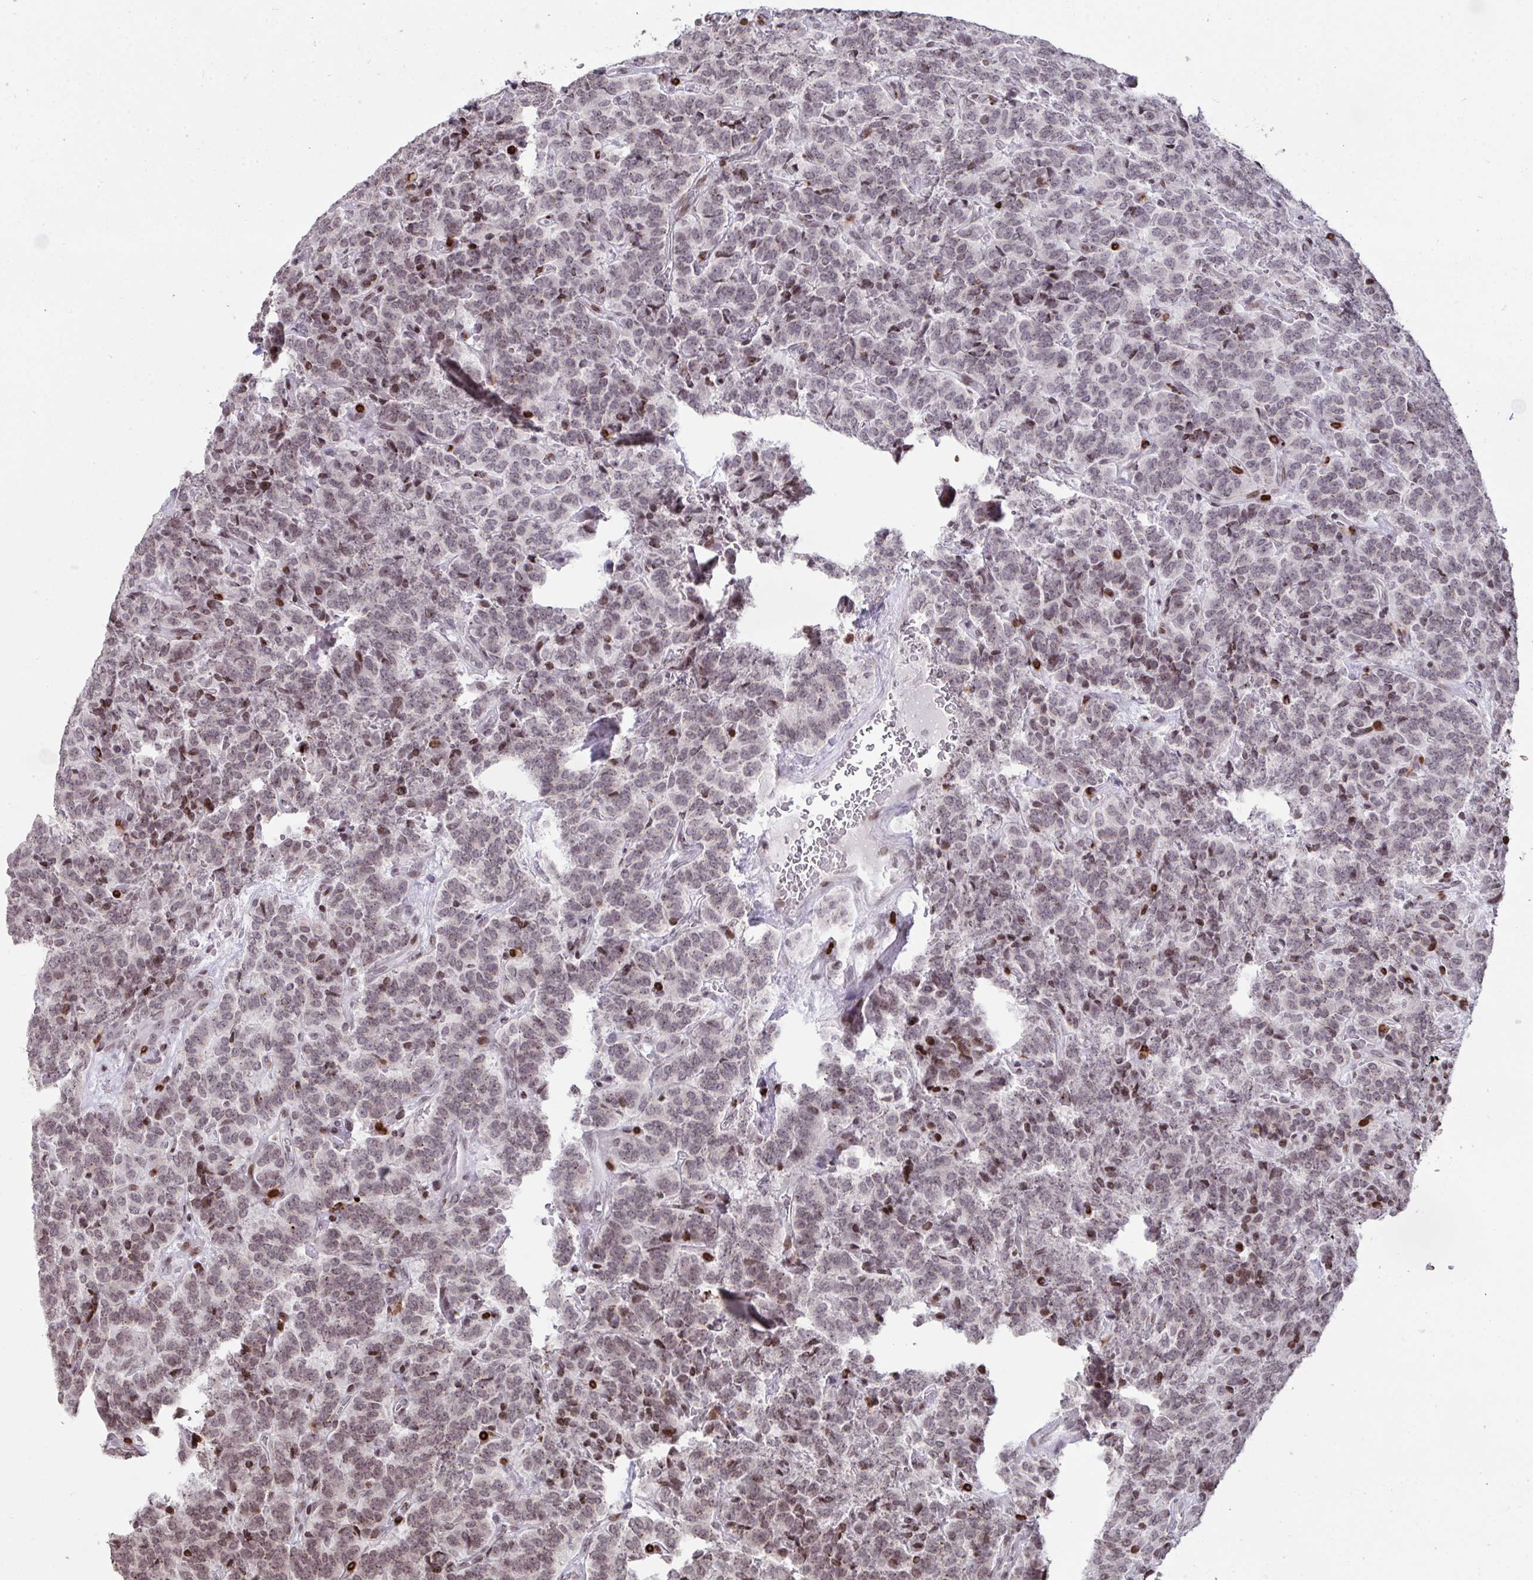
{"staining": {"intensity": "weak", "quantity": "25%-75%", "location": "nuclear"}, "tissue": "carcinoid", "cell_type": "Tumor cells", "image_type": "cancer", "snomed": [{"axis": "morphology", "description": "Carcinoid, malignant, NOS"}, {"axis": "topography", "description": "Pancreas"}], "caption": "High-magnification brightfield microscopy of malignant carcinoid stained with DAB (3,3'-diaminobenzidine) (brown) and counterstained with hematoxylin (blue). tumor cells exhibit weak nuclear expression is present in about25%-75% of cells.", "gene": "NIP7", "patient": {"sex": "male", "age": 36}}